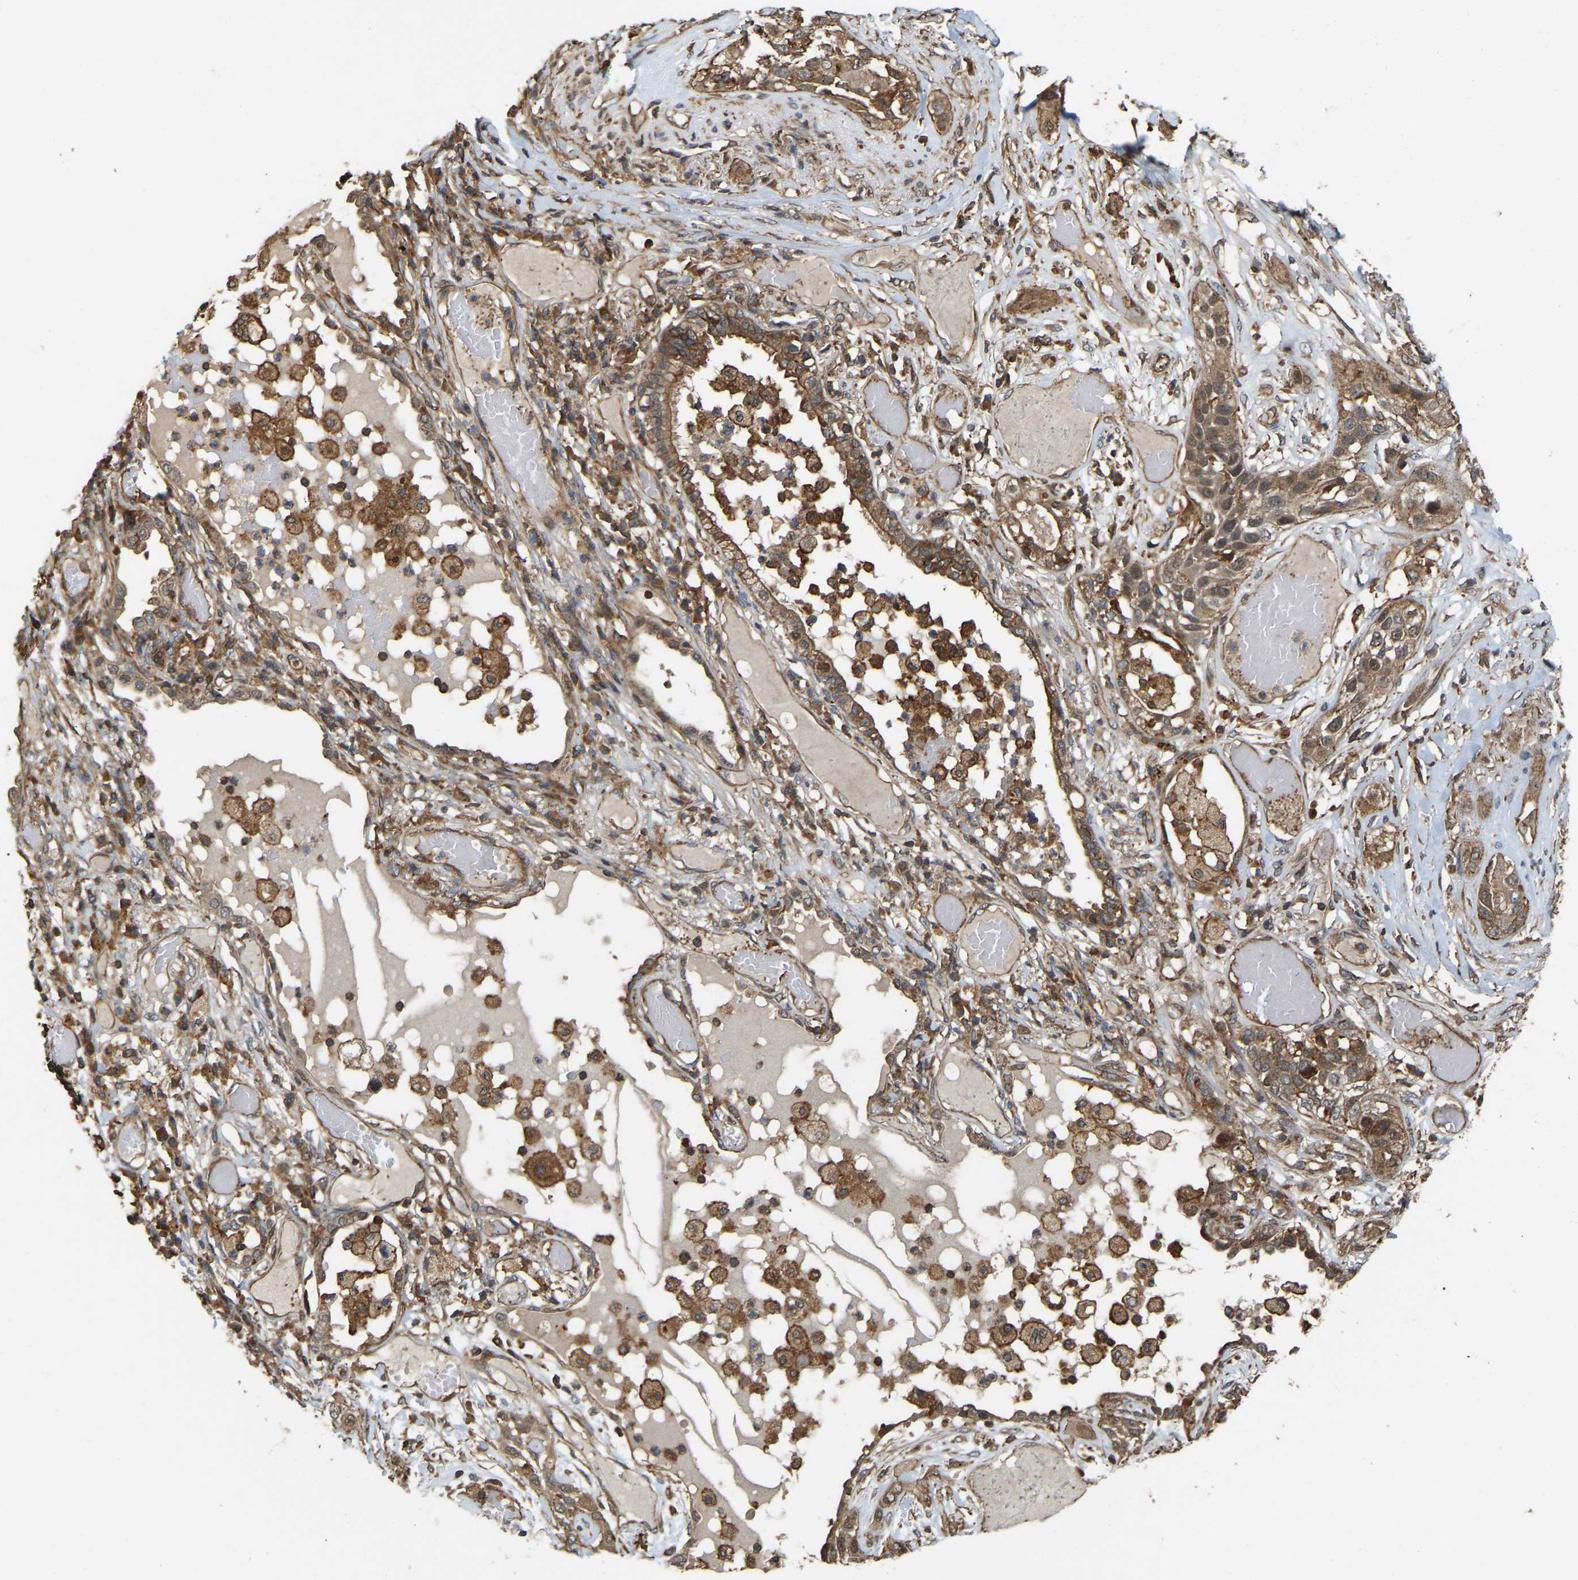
{"staining": {"intensity": "moderate", "quantity": ">75%", "location": "cytoplasmic/membranous"}, "tissue": "lung cancer", "cell_type": "Tumor cells", "image_type": "cancer", "snomed": [{"axis": "morphology", "description": "Squamous cell carcinoma, NOS"}, {"axis": "topography", "description": "Lung"}], "caption": "Immunohistochemical staining of lung cancer exhibits moderate cytoplasmic/membranous protein staining in about >75% of tumor cells.", "gene": "SAMD9L", "patient": {"sex": "male", "age": 71}}